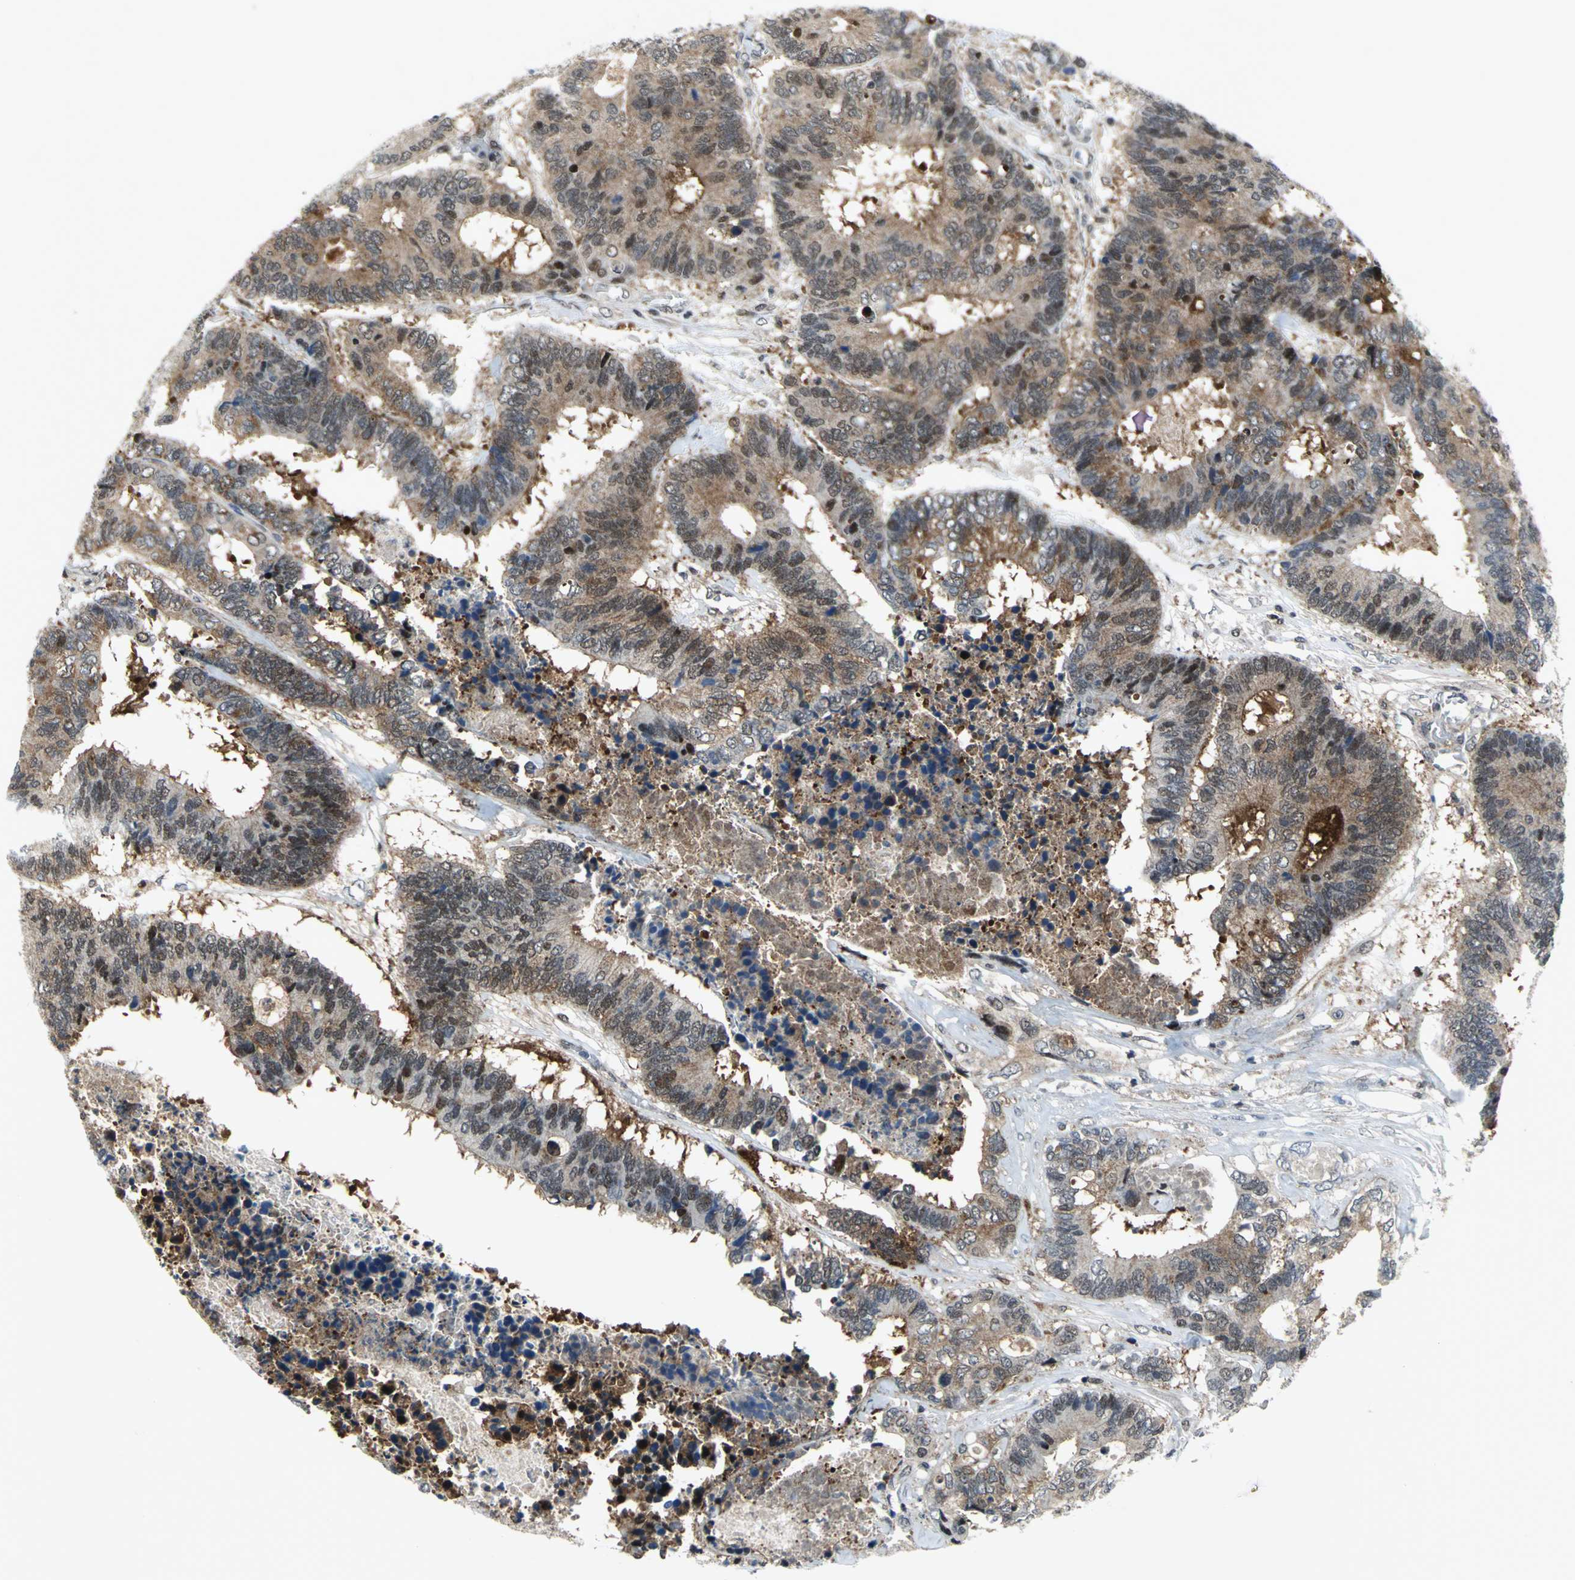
{"staining": {"intensity": "moderate", "quantity": "25%-75%", "location": "cytoplasmic/membranous,nuclear"}, "tissue": "colorectal cancer", "cell_type": "Tumor cells", "image_type": "cancer", "snomed": [{"axis": "morphology", "description": "Adenocarcinoma, NOS"}, {"axis": "topography", "description": "Rectum"}], "caption": "This is a micrograph of IHC staining of colorectal cancer (adenocarcinoma), which shows moderate positivity in the cytoplasmic/membranous and nuclear of tumor cells.", "gene": "PSMA4", "patient": {"sex": "male", "age": 55}}